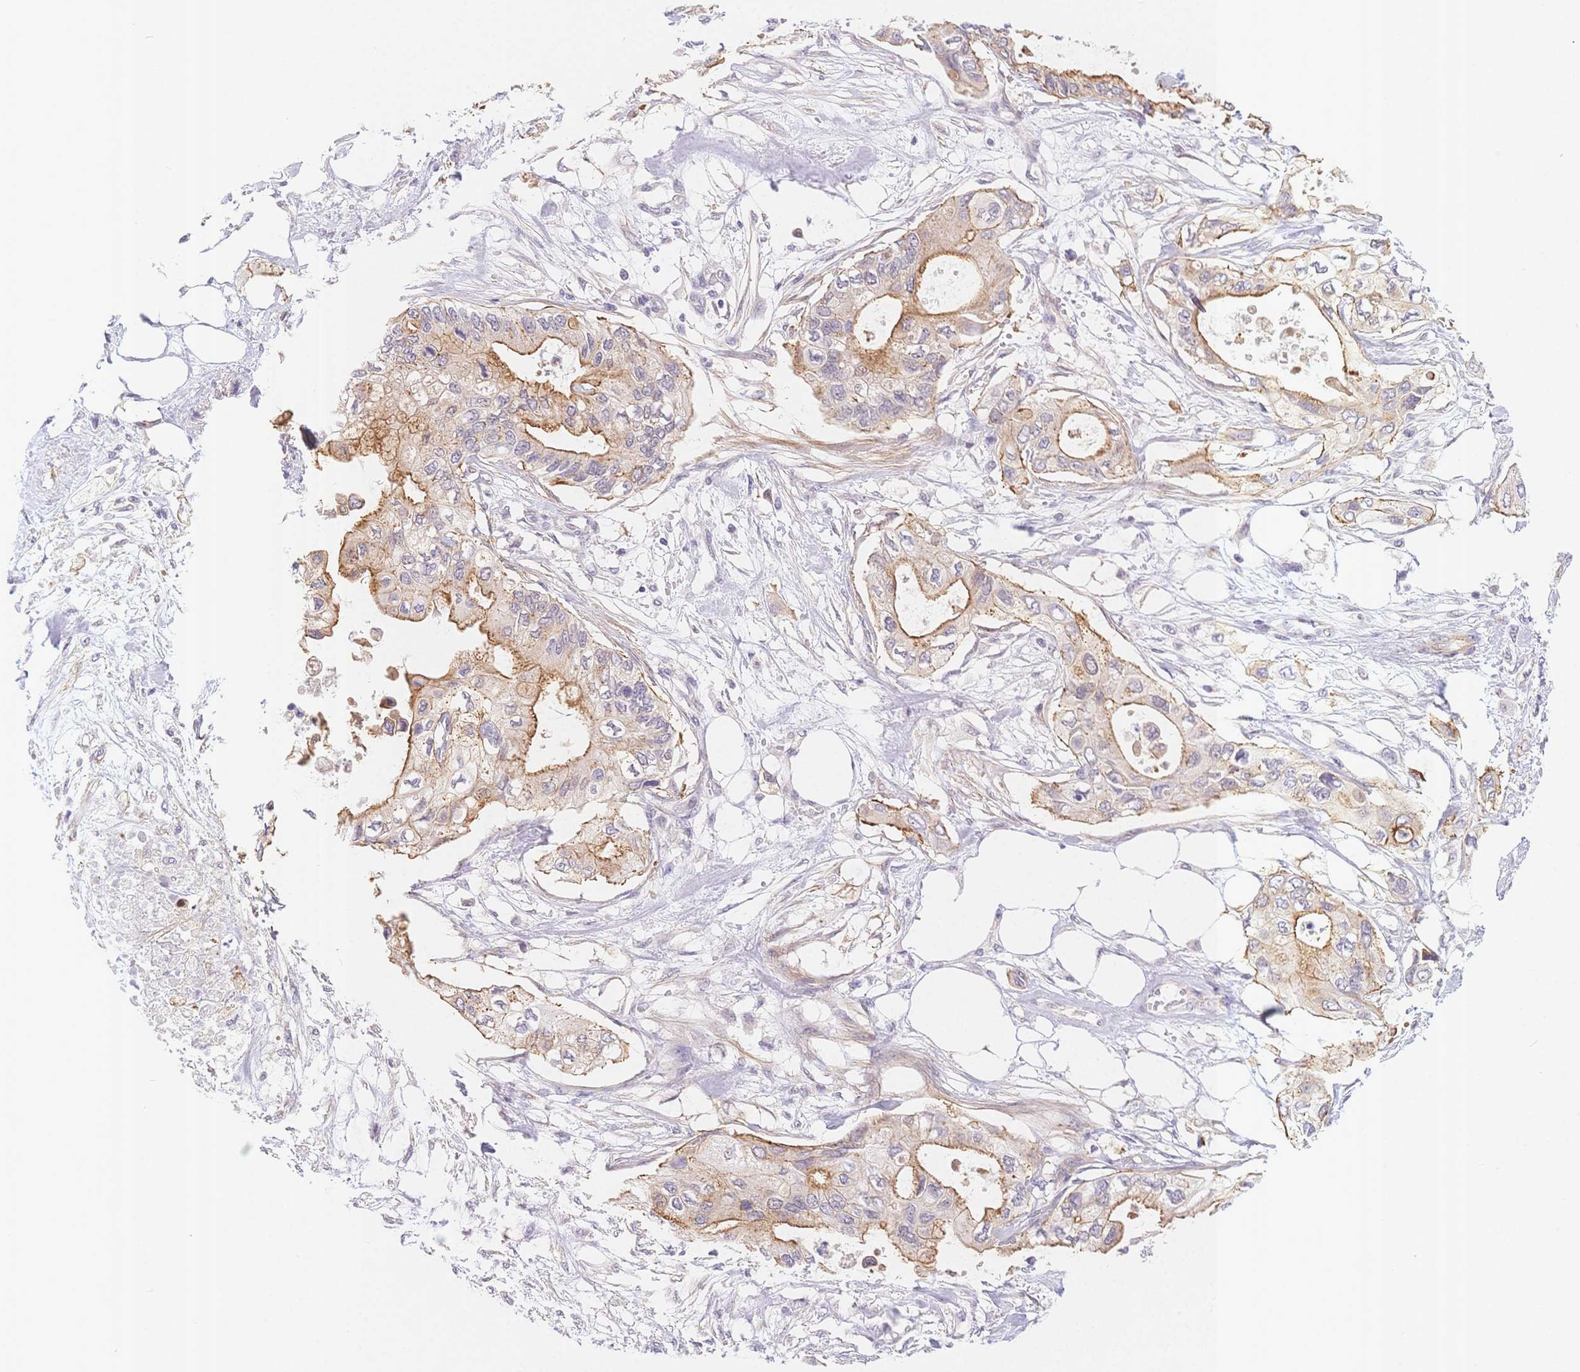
{"staining": {"intensity": "moderate", "quantity": "25%-75%", "location": "cytoplasmic/membranous"}, "tissue": "pancreatic cancer", "cell_type": "Tumor cells", "image_type": "cancer", "snomed": [{"axis": "morphology", "description": "Adenocarcinoma, NOS"}, {"axis": "topography", "description": "Pancreas"}], "caption": "Protein staining of adenocarcinoma (pancreatic) tissue exhibits moderate cytoplasmic/membranous expression in approximately 25%-75% of tumor cells.", "gene": "CSN1S1", "patient": {"sex": "female", "age": 63}}